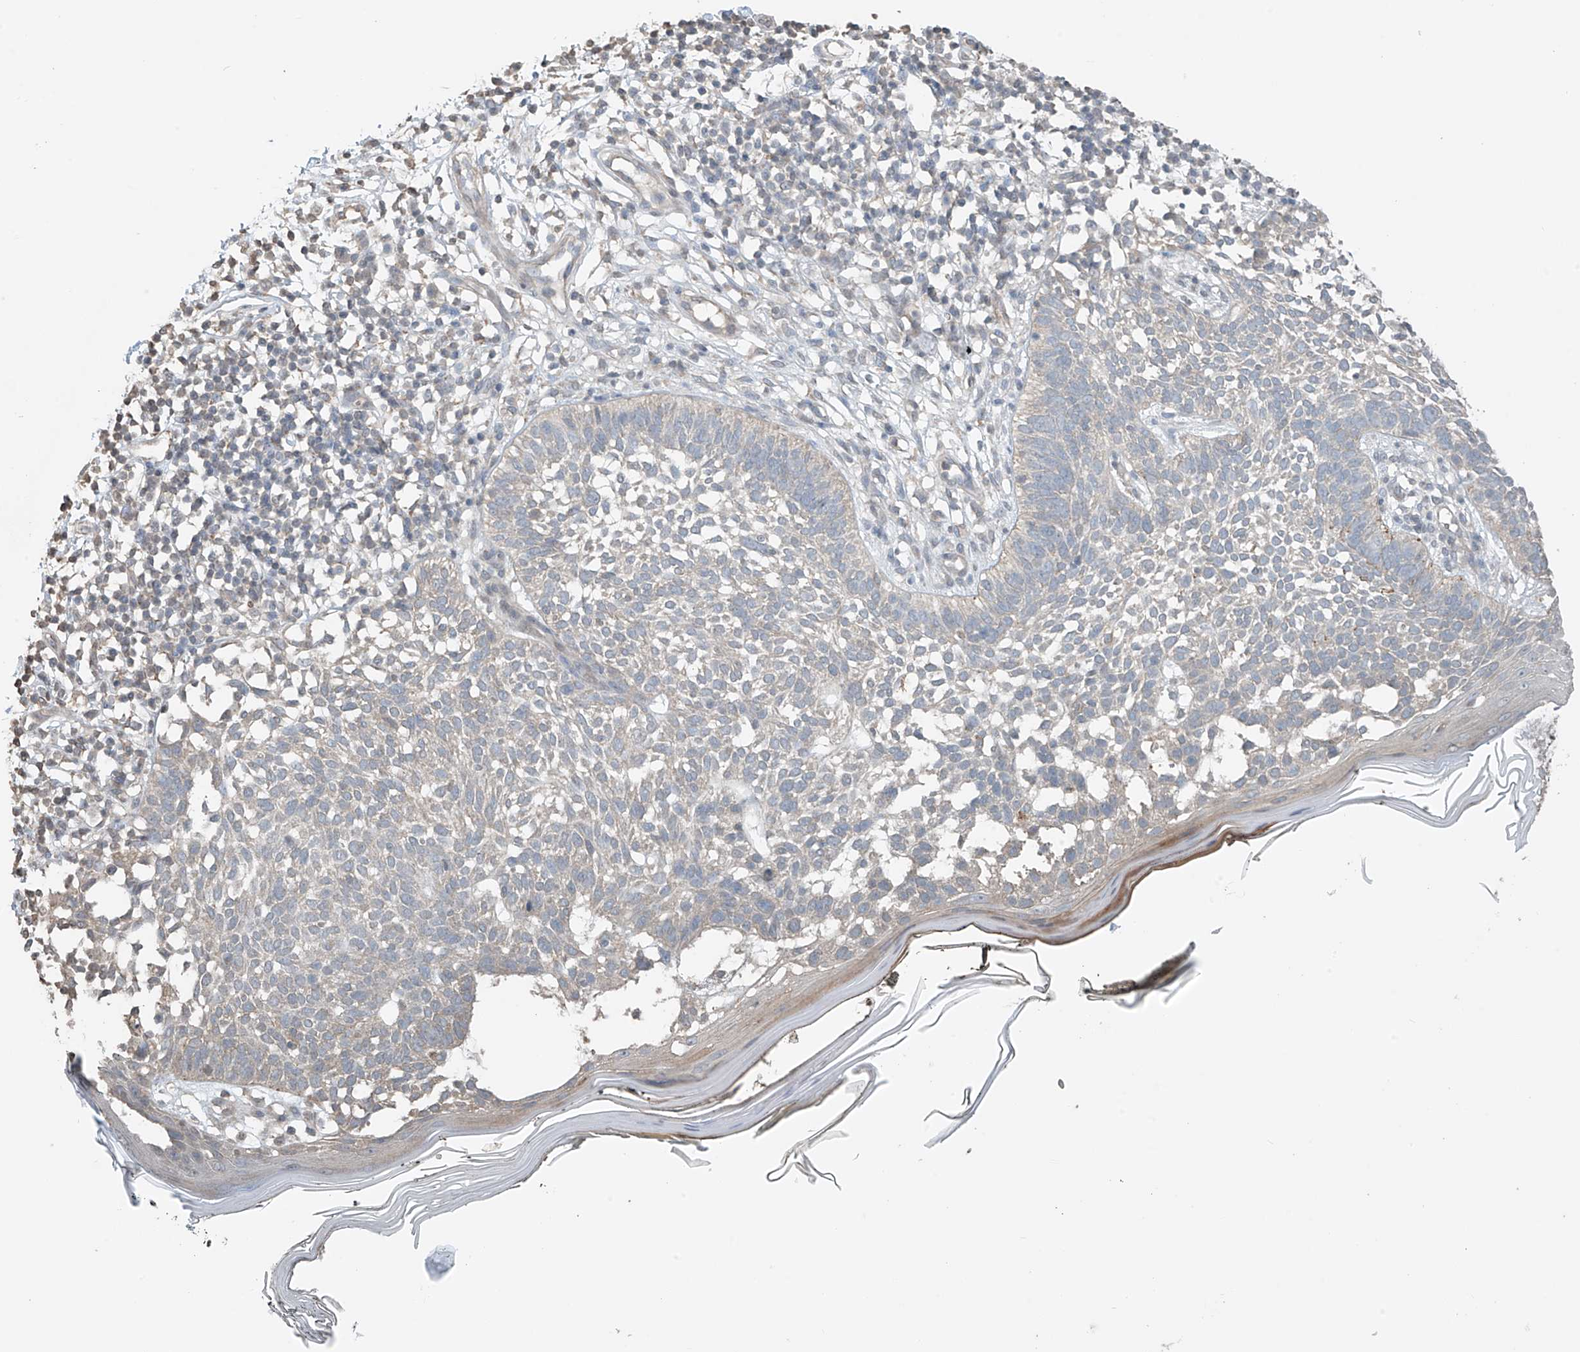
{"staining": {"intensity": "negative", "quantity": "none", "location": "none"}, "tissue": "skin cancer", "cell_type": "Tumor cells", "image_type": "cancer", "snomed": [{"axis": "morphology", "description": "Basal cell carcinoma"}, {"axis": "topography", "description": "Skin"}], "caption": "An immunohistochemistry (IHC) micrograph of skin basal cell carcinoma is shown. There is no staining in tumor cells of skin basal cell carcinoma.", "gene": "HOXA11", "patient": {"sex": "female", "age": 64}}